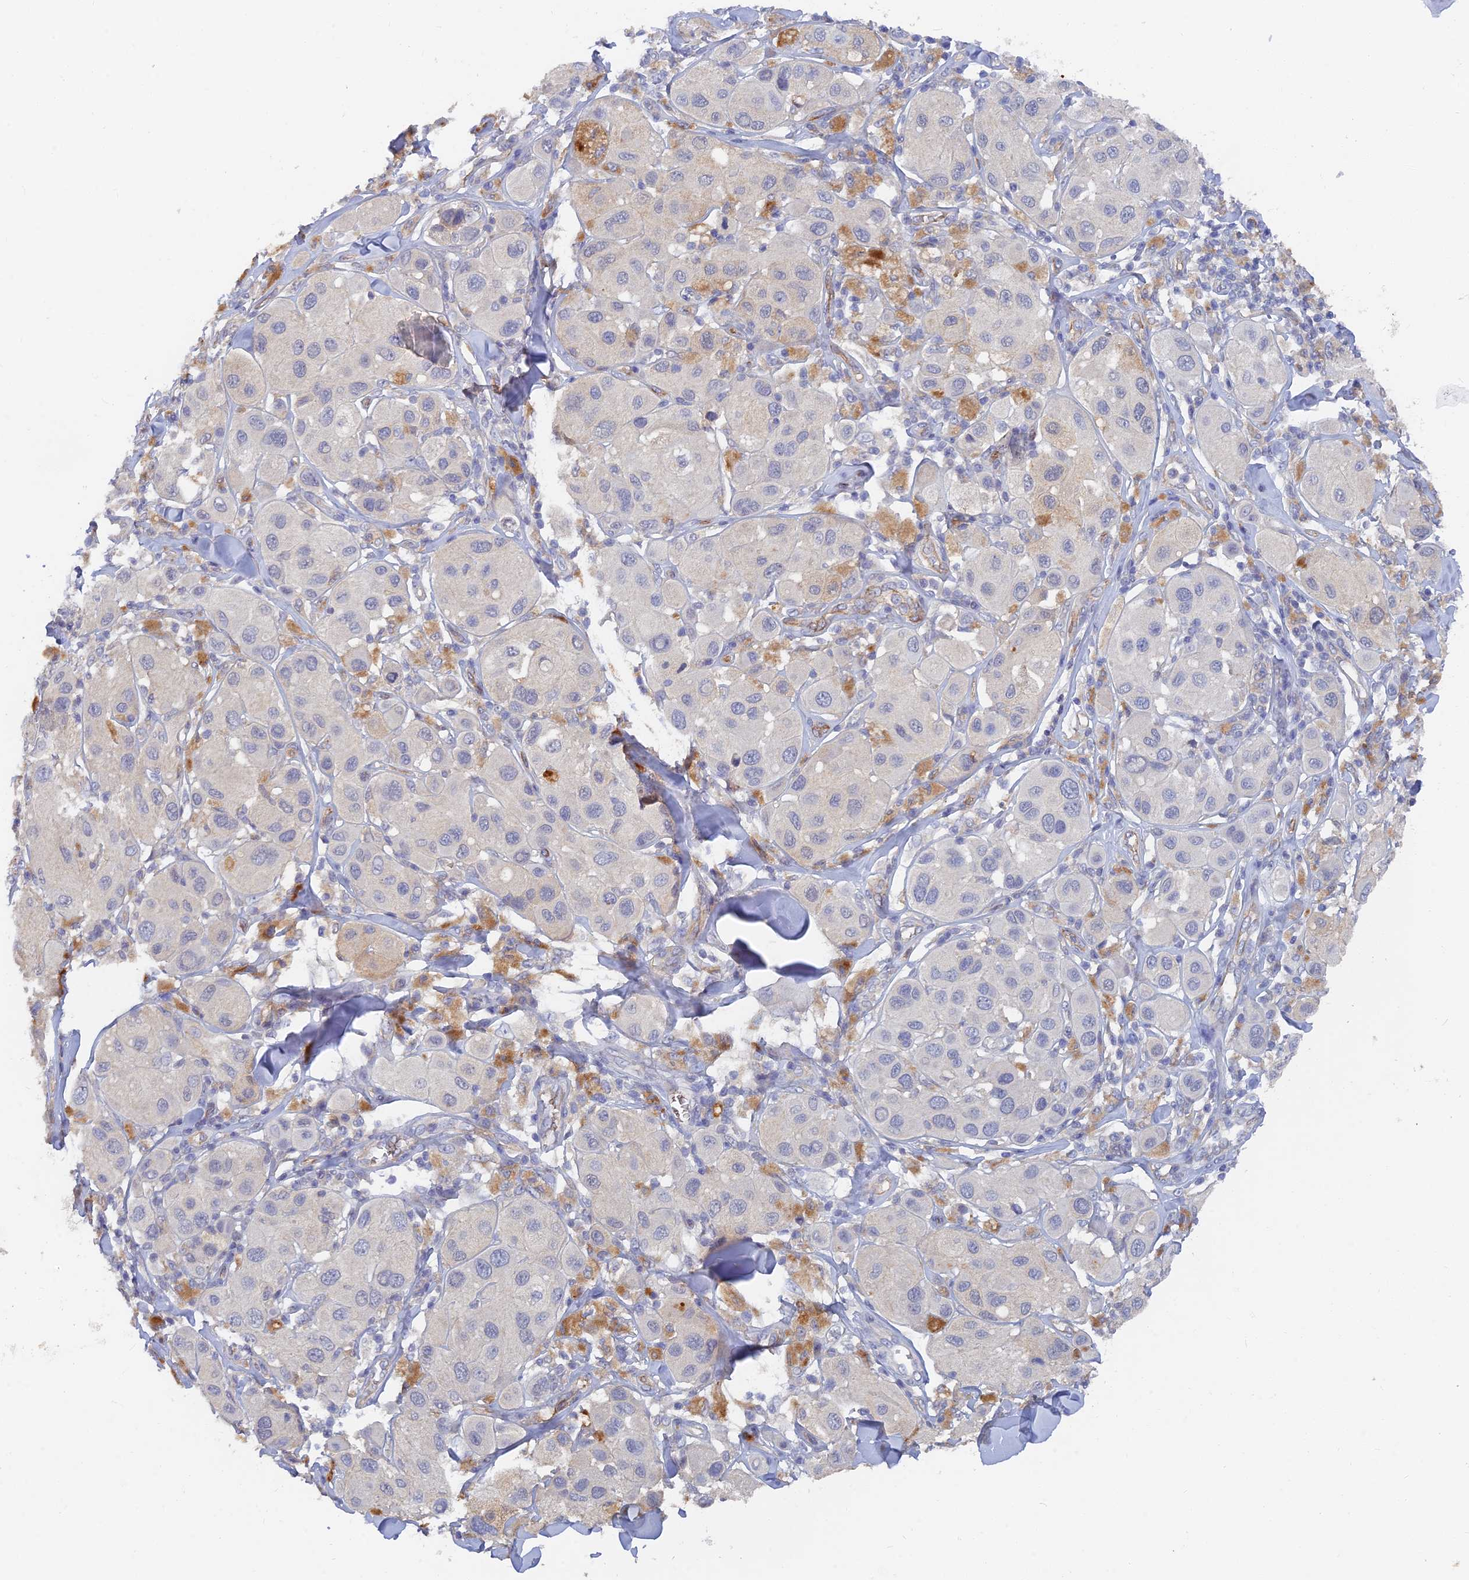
{"staining": {"intensity": "negative", "quantity": "none", "location": "none"}, "tissue": "melanoma", "cell_type": "Tumor cells", "image_type": "cancer", "snomed": [{"axis": "morphology", "description": "Malignant melanoma, Metastatic site"}, {"axis": "topography", "description": "Skin"}], "caption": "A micrograph of human melanoma is negative for staining in tumor cells.", "gene": "ARRDC1", "patient": {"sex": "male", "age": 41}}